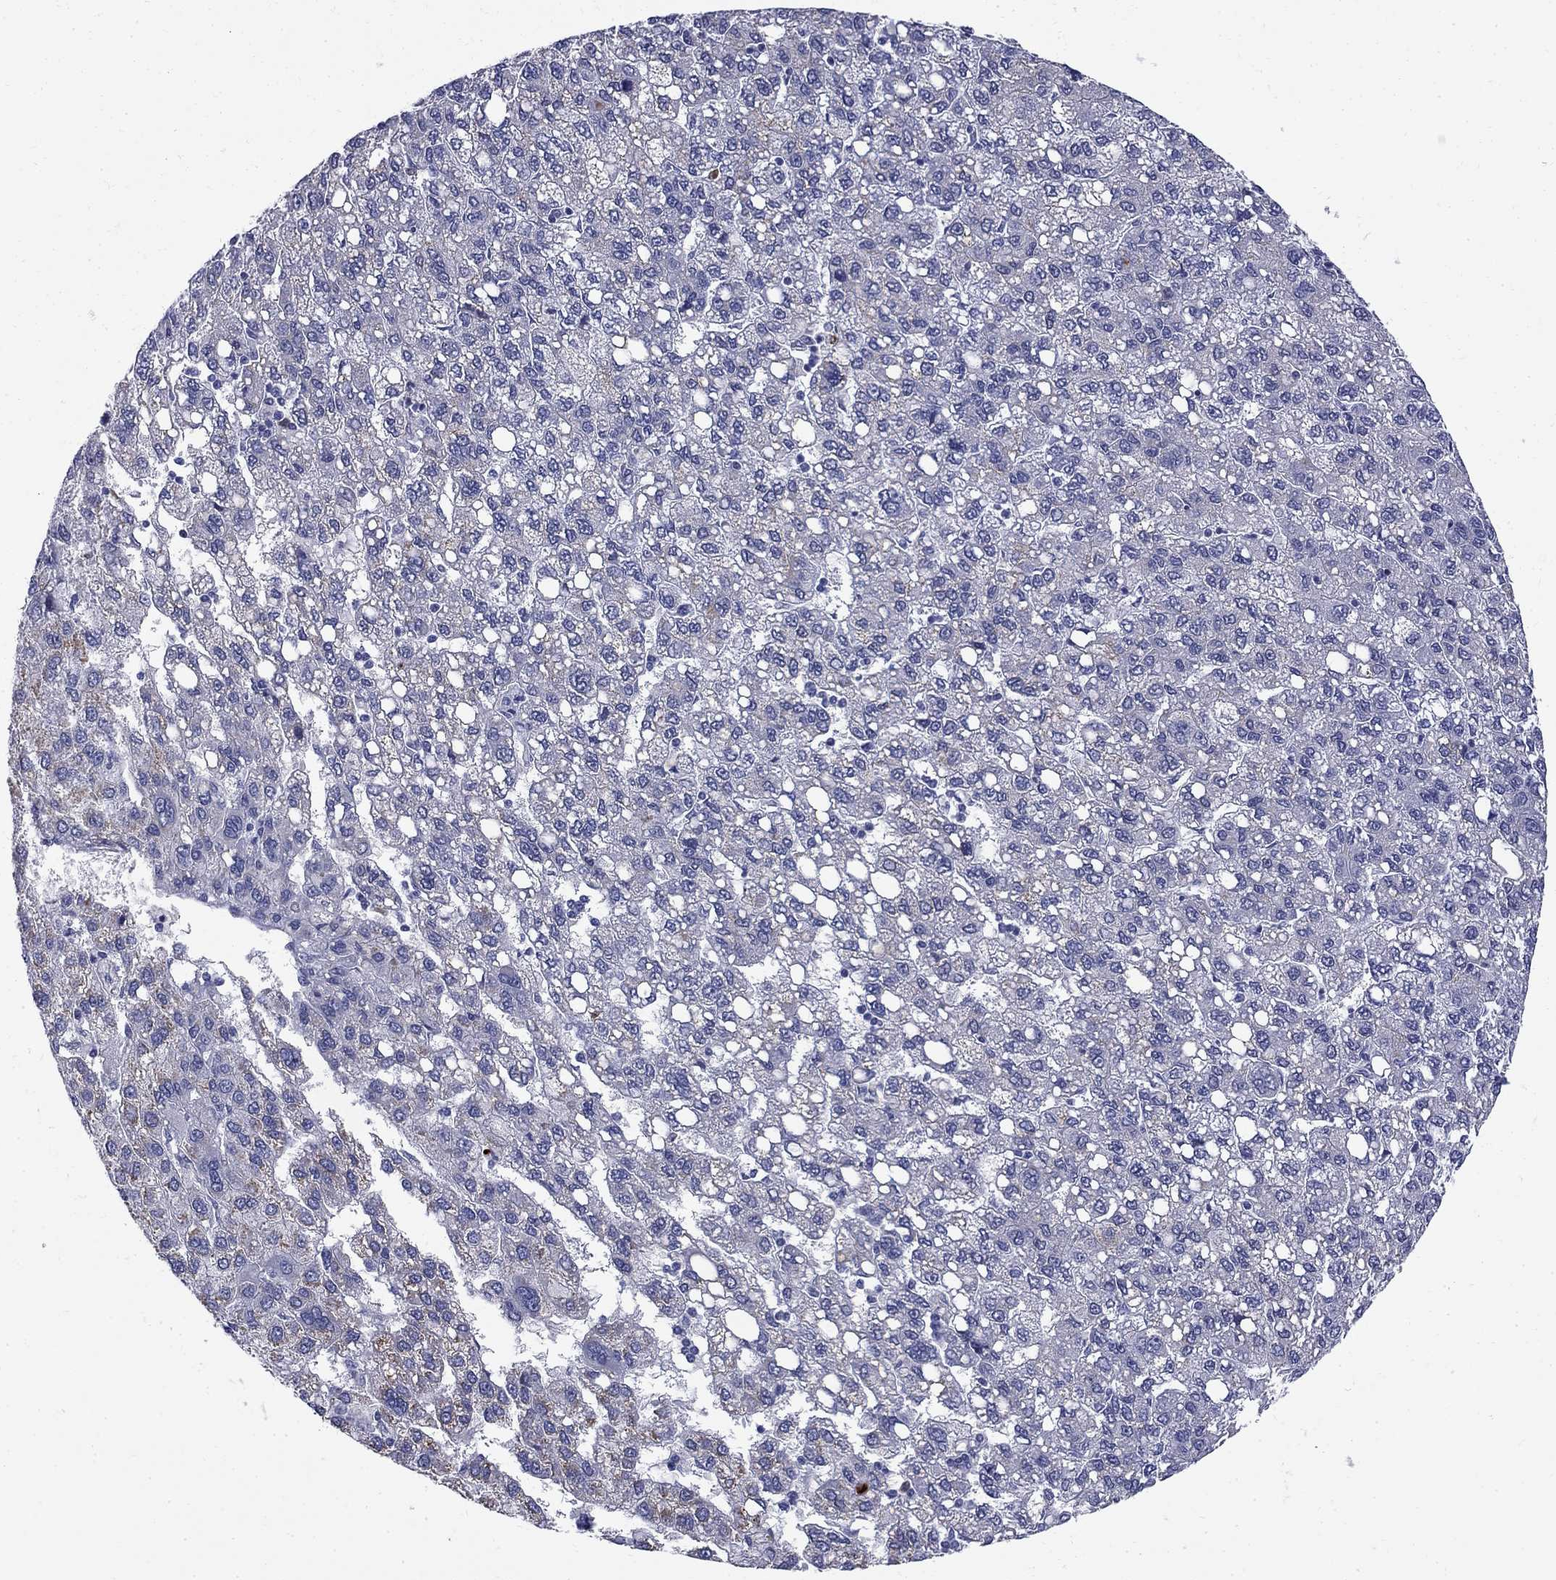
{"staining": {"intensity": "negative", "quantity": "none", "location": "none"}, "tissue": "liver cancer", "cell_type": "Tumor cells", "image_type": "cancer", "snomed": [{"axis": "morphology", "description": "Carcinoma, Hepatocellular, NOS"}, {"axis": "topography", "description": "Liver"}], "caption": "Liver cancer was stained to show a protein in brown. There is no significant positivity in tumor cells.", "gene": "SERPINB2", "patient": {"sex": "female", "age": 82}}